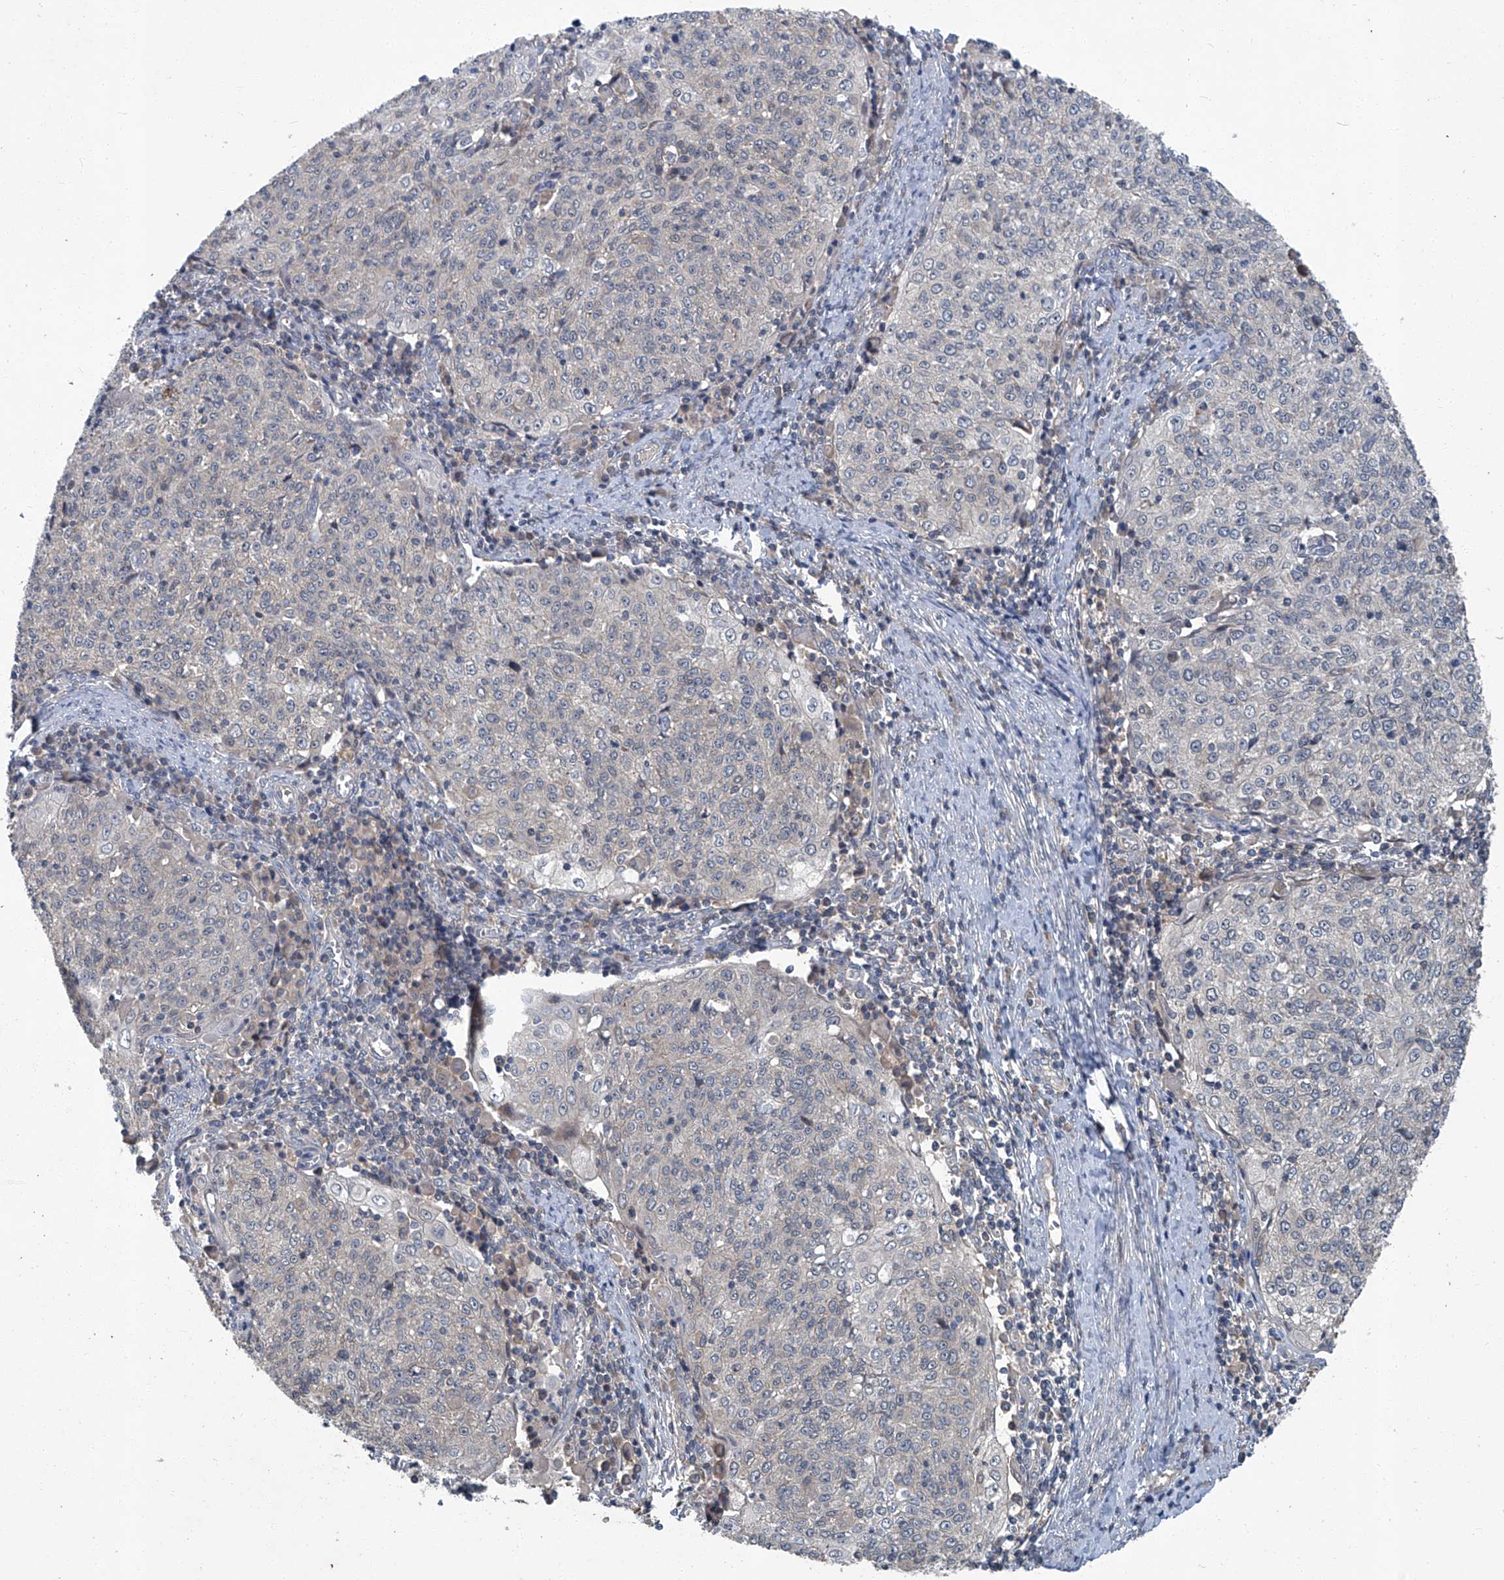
{"staining": {"intensity": "negative", "quantity": "none", "location": "none"}, "tissue": "cervical cancer", "cell_type": "Tumor cells", "image_type": "cancer", "snomed": [{"axis": "morphology", "description": "Squamous cell carcinoma, NOS"}, {"axis": "topography", "description": "Cervix"}], "caption": "This is an immunohistochemistry (IHC) histopathology image of cervical cancer (squamous cell carcinoma). There is no staining in tumor cells.", "gene": "ANKRD34A", "patient": {"sex": "female", "age": 48}}